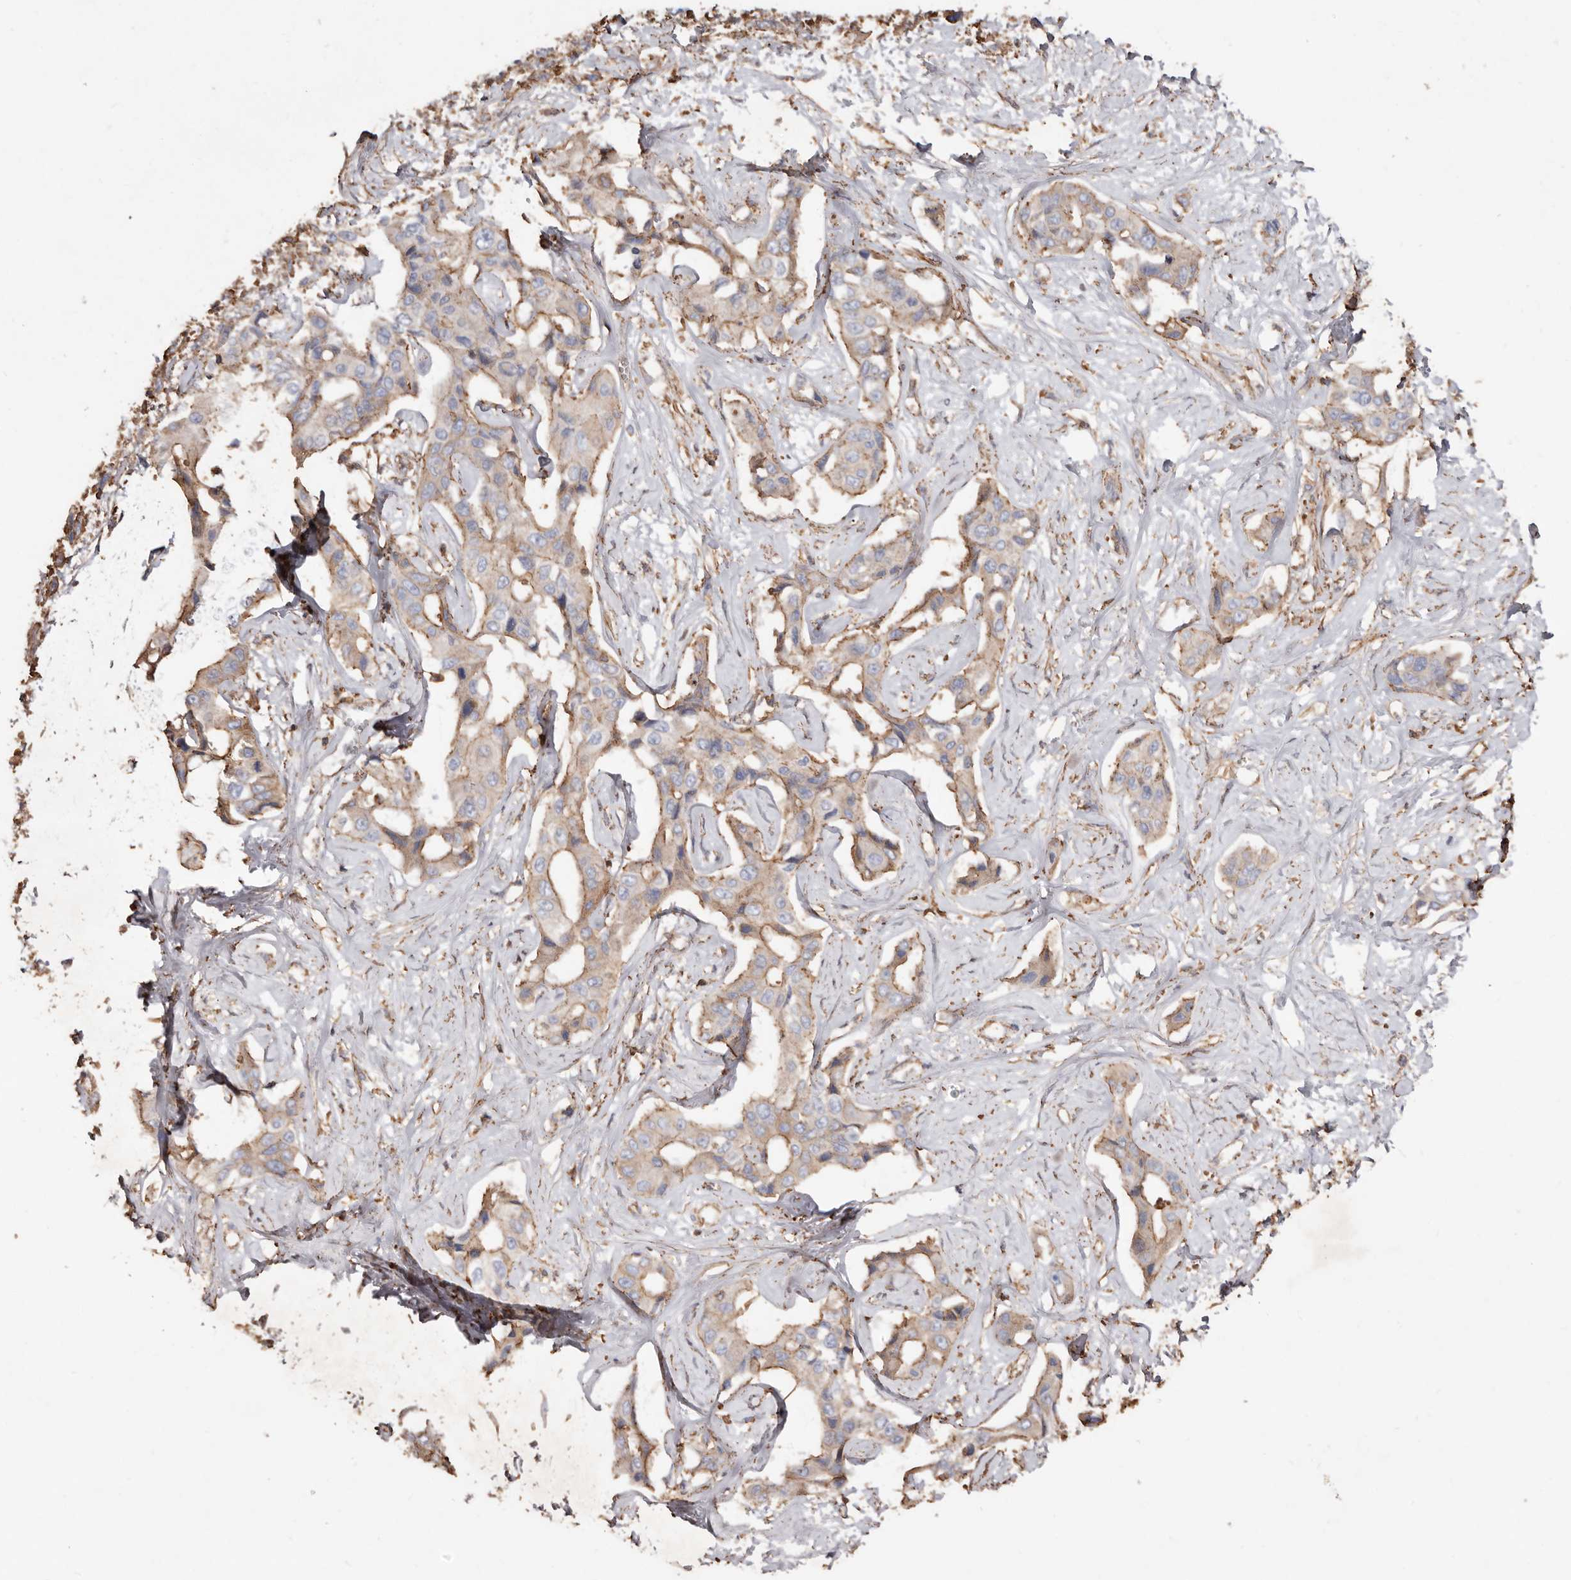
{"staining": {"intensity": "moderate", "quantity": ">75%", "location": "cytoplasmic/membranous"}, "tissue": "liver cancer", "cell_type": "Tumor cells", "image_type": "cancer", "snomed": [{"axis": "morphology", "description": "Cholangiocarcinoma"}, {"axis": "topography", "description": "Liver"}], "caption": "Cholangiocarcinoma (liver) was stained to show a protein in brown. There is medium levels of moderate cytoplasmic/membranous staining in approximately >75% of tumor cells. (DAB IHC with brightfield microscopy, high magnification).", "gene": "COQ8B", "patient": {"sex": "male", "age": 59}}